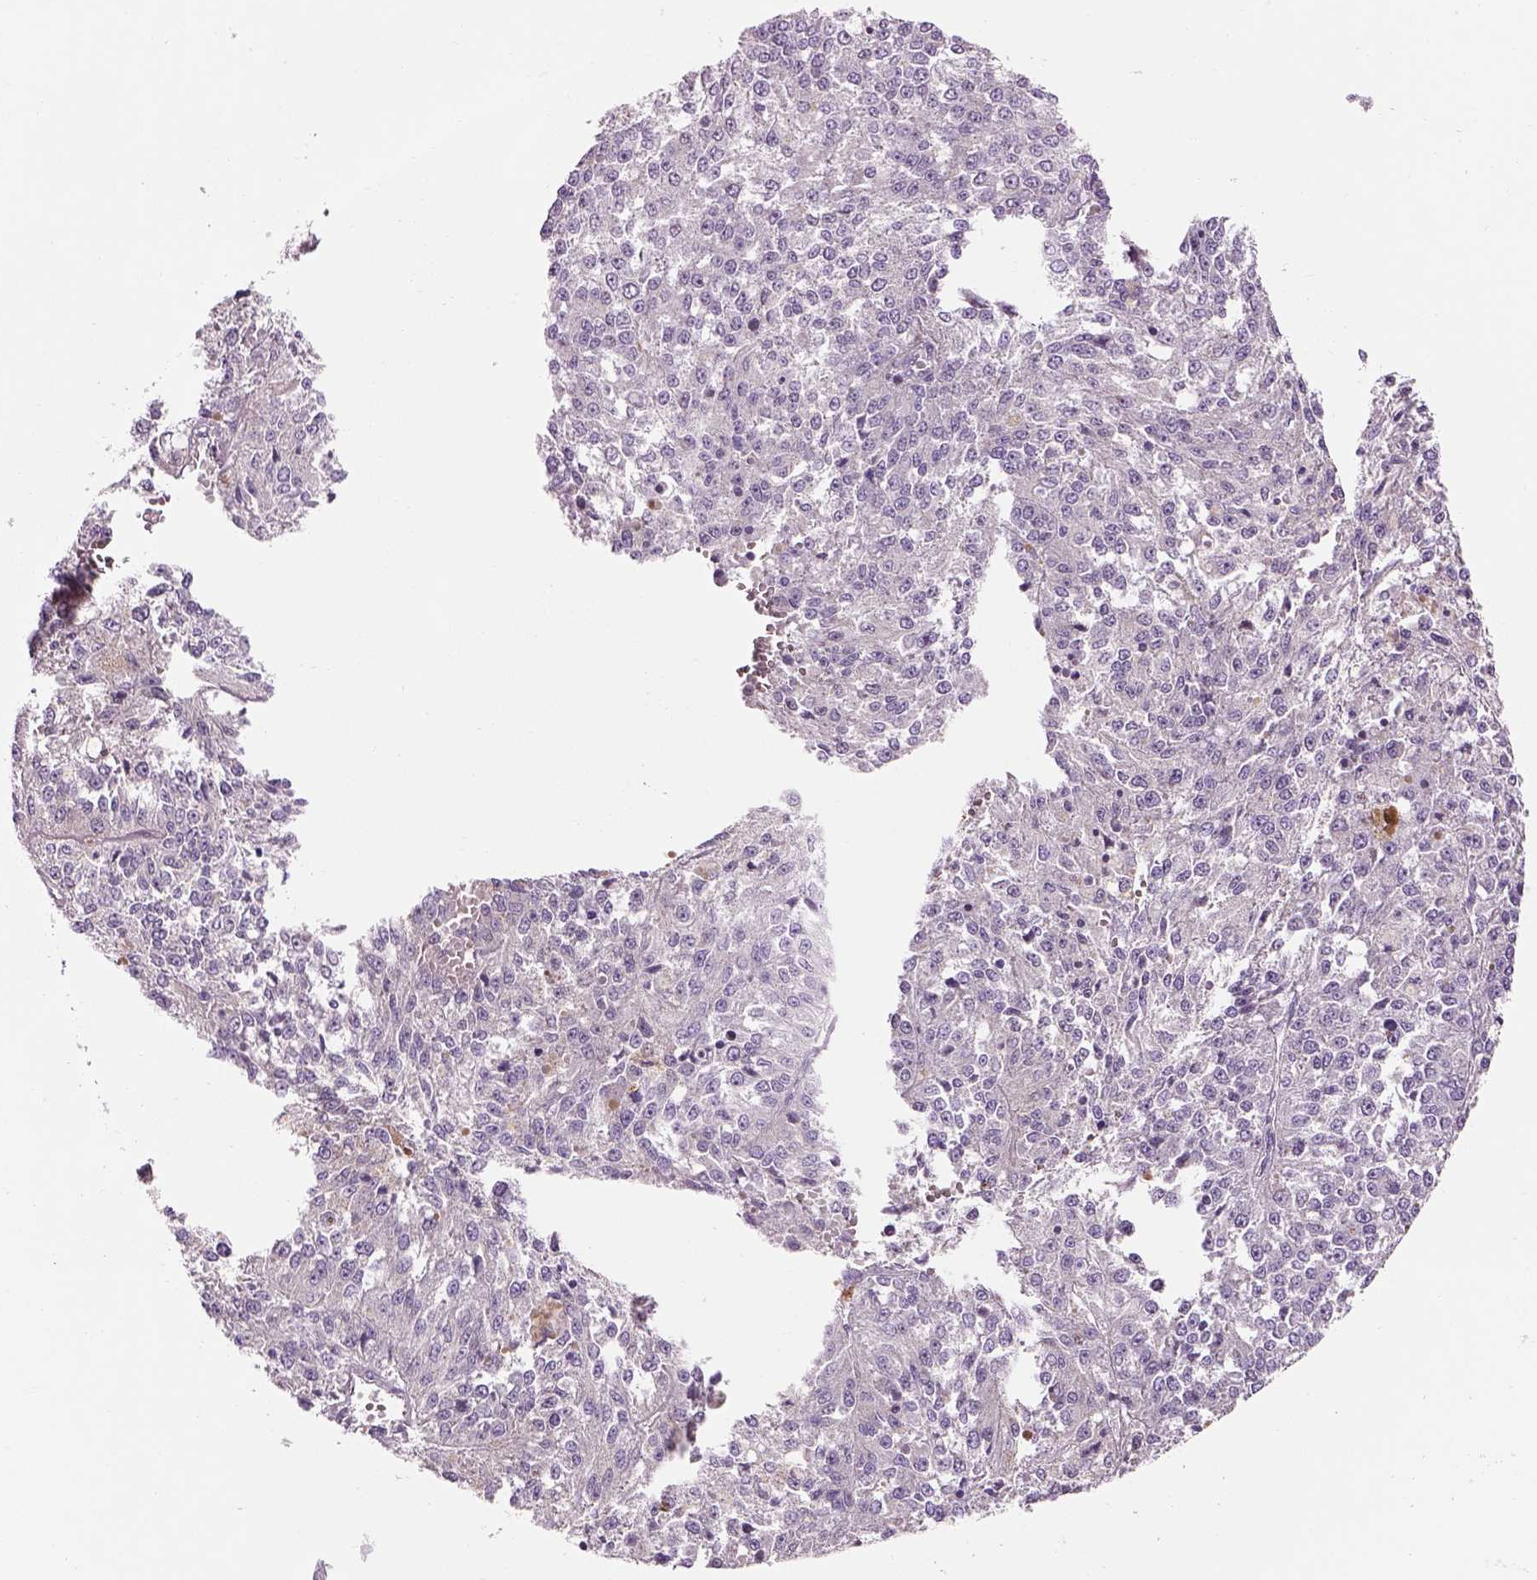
{"staining": {"intensity": "negative", "quantity": "none", "location": "none"}, "tissue": "melanoma", "cell_type": "Tumor cells", "image_type": "cancer", "snomed": [{"axis": "morphology", "description": "Malignant melanoma, Metastatic site"}, {"axis": "topography", "description": "Lymph node"}], "caption": "DAB immunohistochemical staining of human malignant melanoma (metastatic site) displays no significant expression in tumor cells.", "gene": "IFT52", "patient": {"sex": "female", "age": 64}}